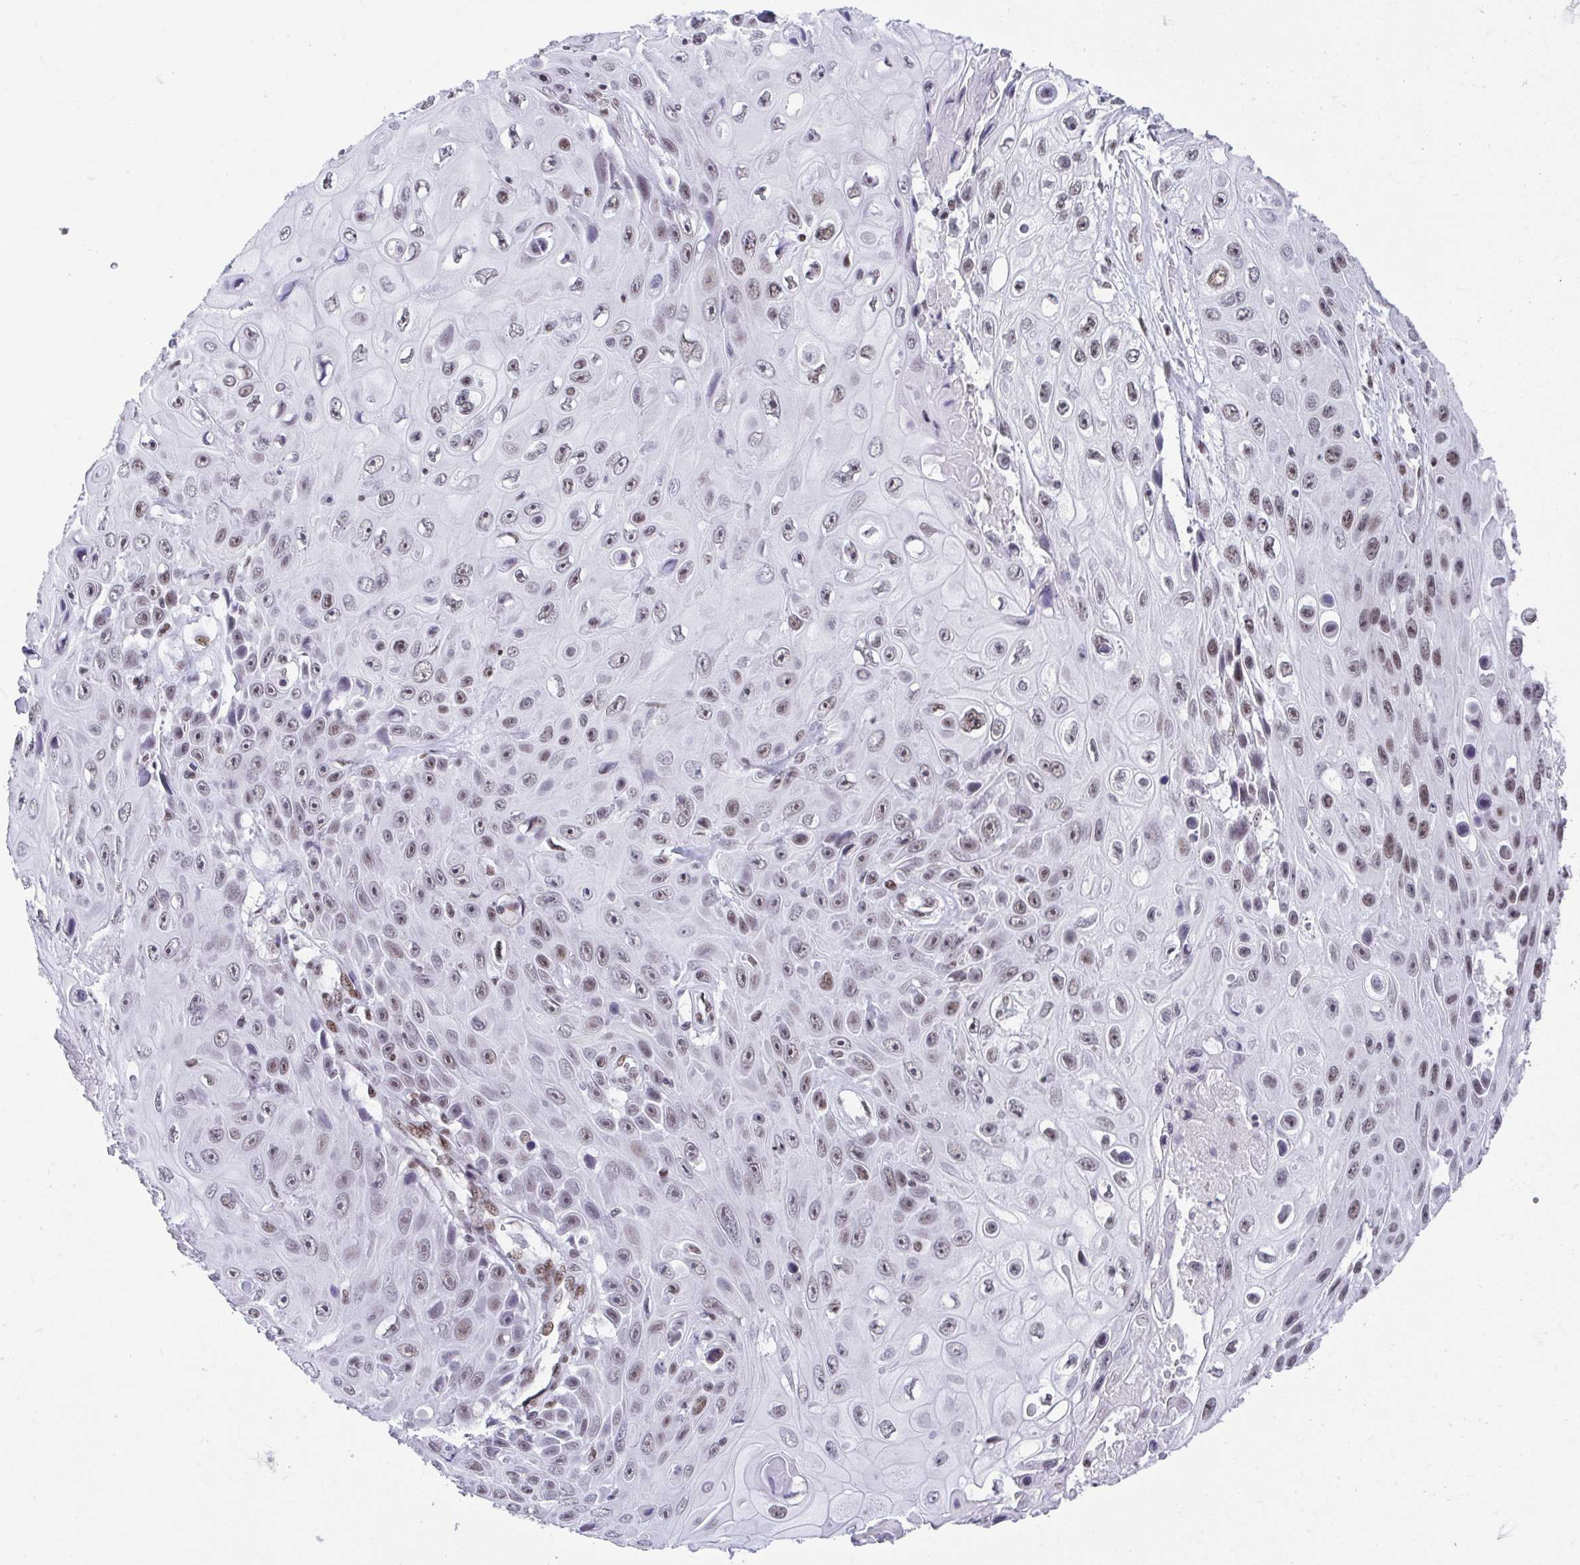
{"staining": {"intensity": "moderate", "quantity": "25%-75%", "location": "nuclear"}, "tissue": "skin cancer", "cell_type": "Tumor cells", "image_type": "cancer", "snomed": [{"axis": "morphology", "description": "Squamous cell carcinoma, NOS"}, {"axis": "topography", "description": "Skin"}], "caption": "High-power microscopy captured an immunohistochemistry (IHC) image of skin squamous cell carcinoma, revealing moderate nuclear positivity in approximately 25%-75% of tumor cells.", "gene": "SLC7A10", "patient": {"sex": "male", "age": 82}}